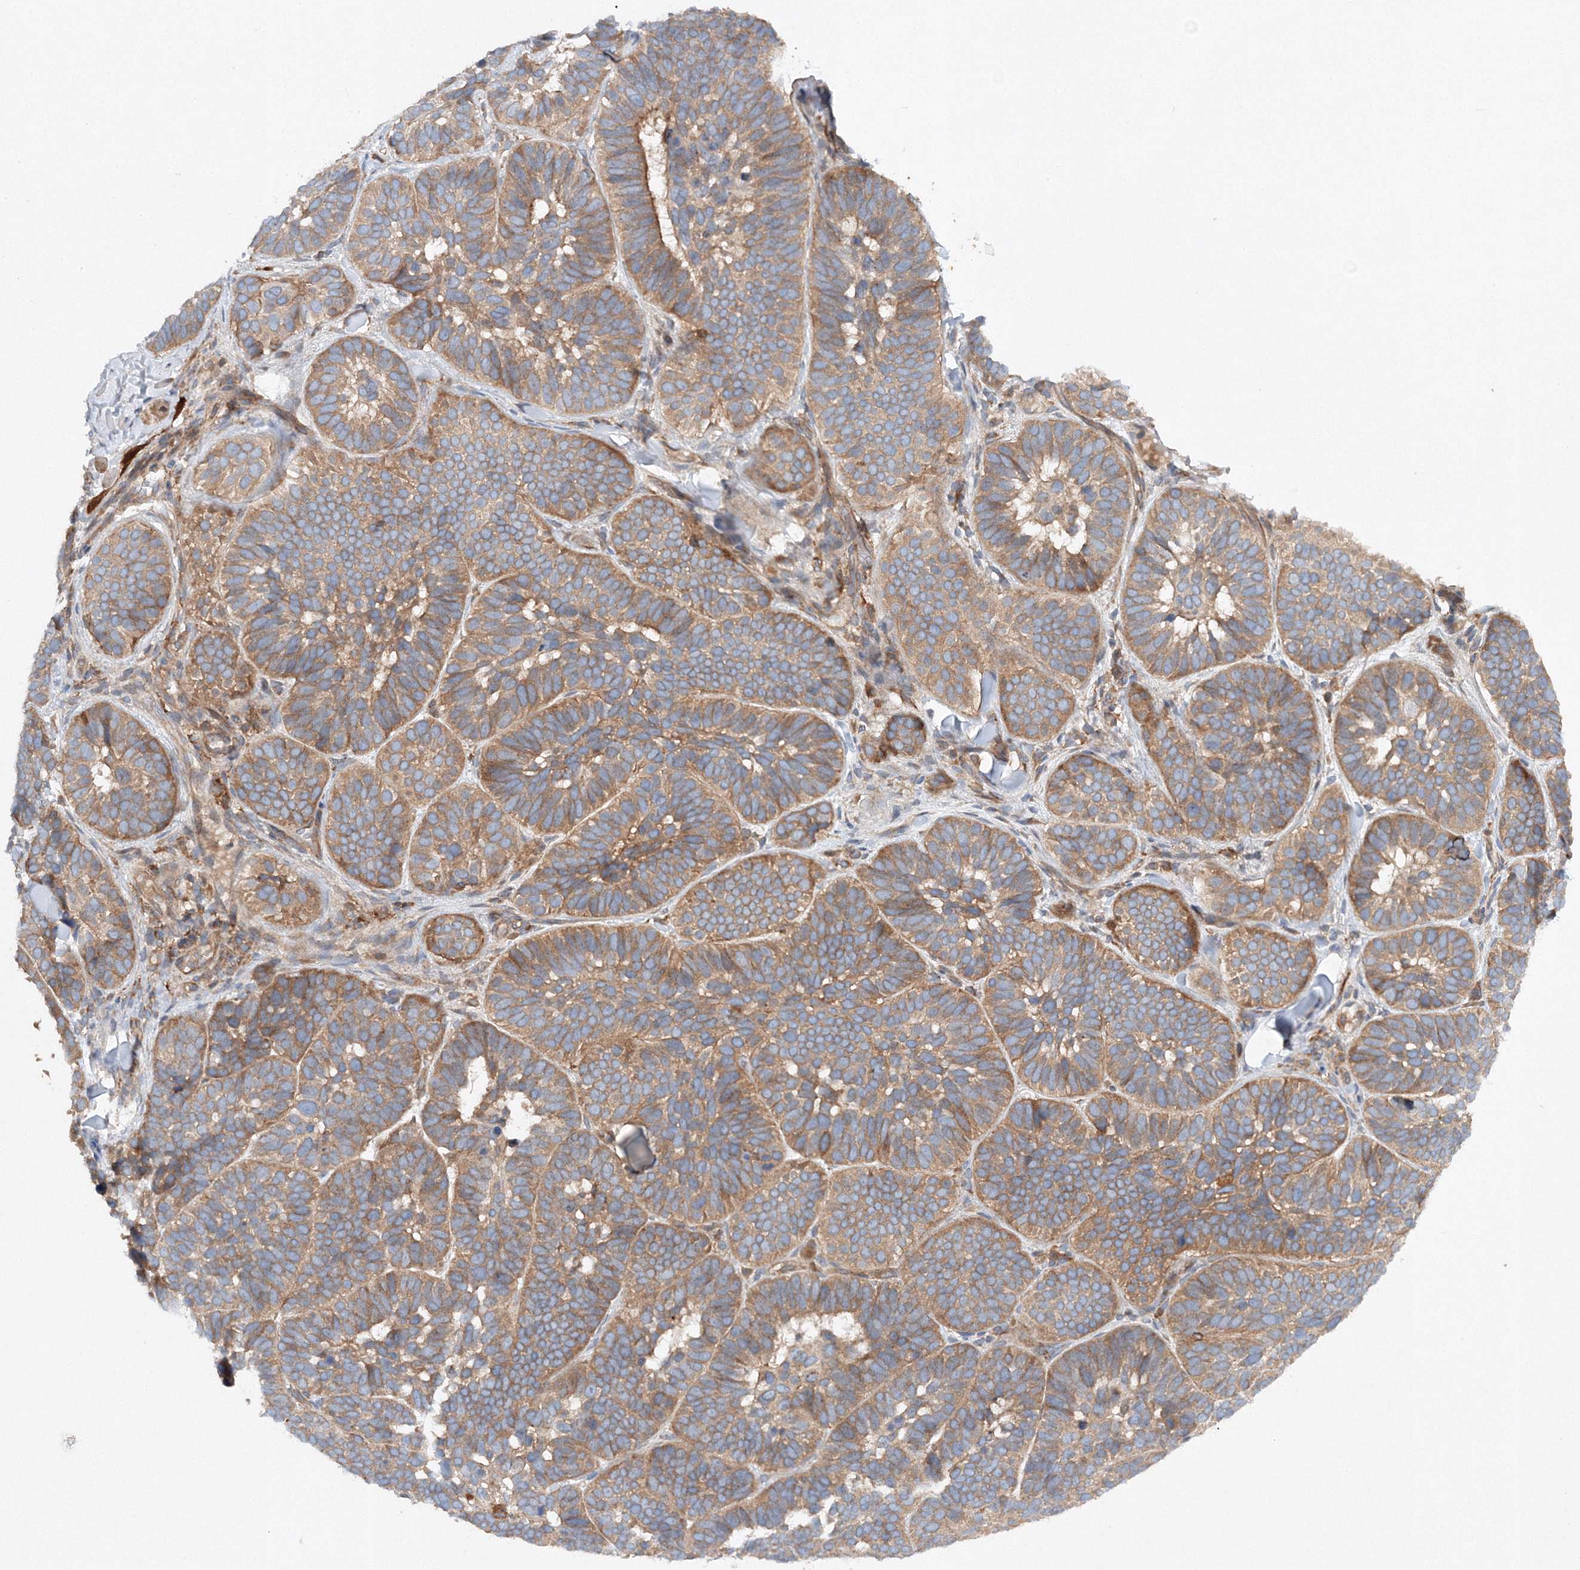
{"staining": {"intensity": "moderate", "quantity": ">75%", "location": "cytoplasmic/membranous"}, "tissue": "skin cancer", "cell_type": "Tumor cells", "image_type": "cancer", "snomed": [{"axis": "morphology", "description": "Basal cell carcinoma"}, {"axis": "topography", "description": "Skin"}], "caption": "A micrograph showing moderate cytoplasmic/membranous staining in about >75% of tumor cells in skin cancer, as visualized by brown immunohistochemical staining.", "gene": "SLC36A1", "patient": {"sex": "male", "age": 62}}